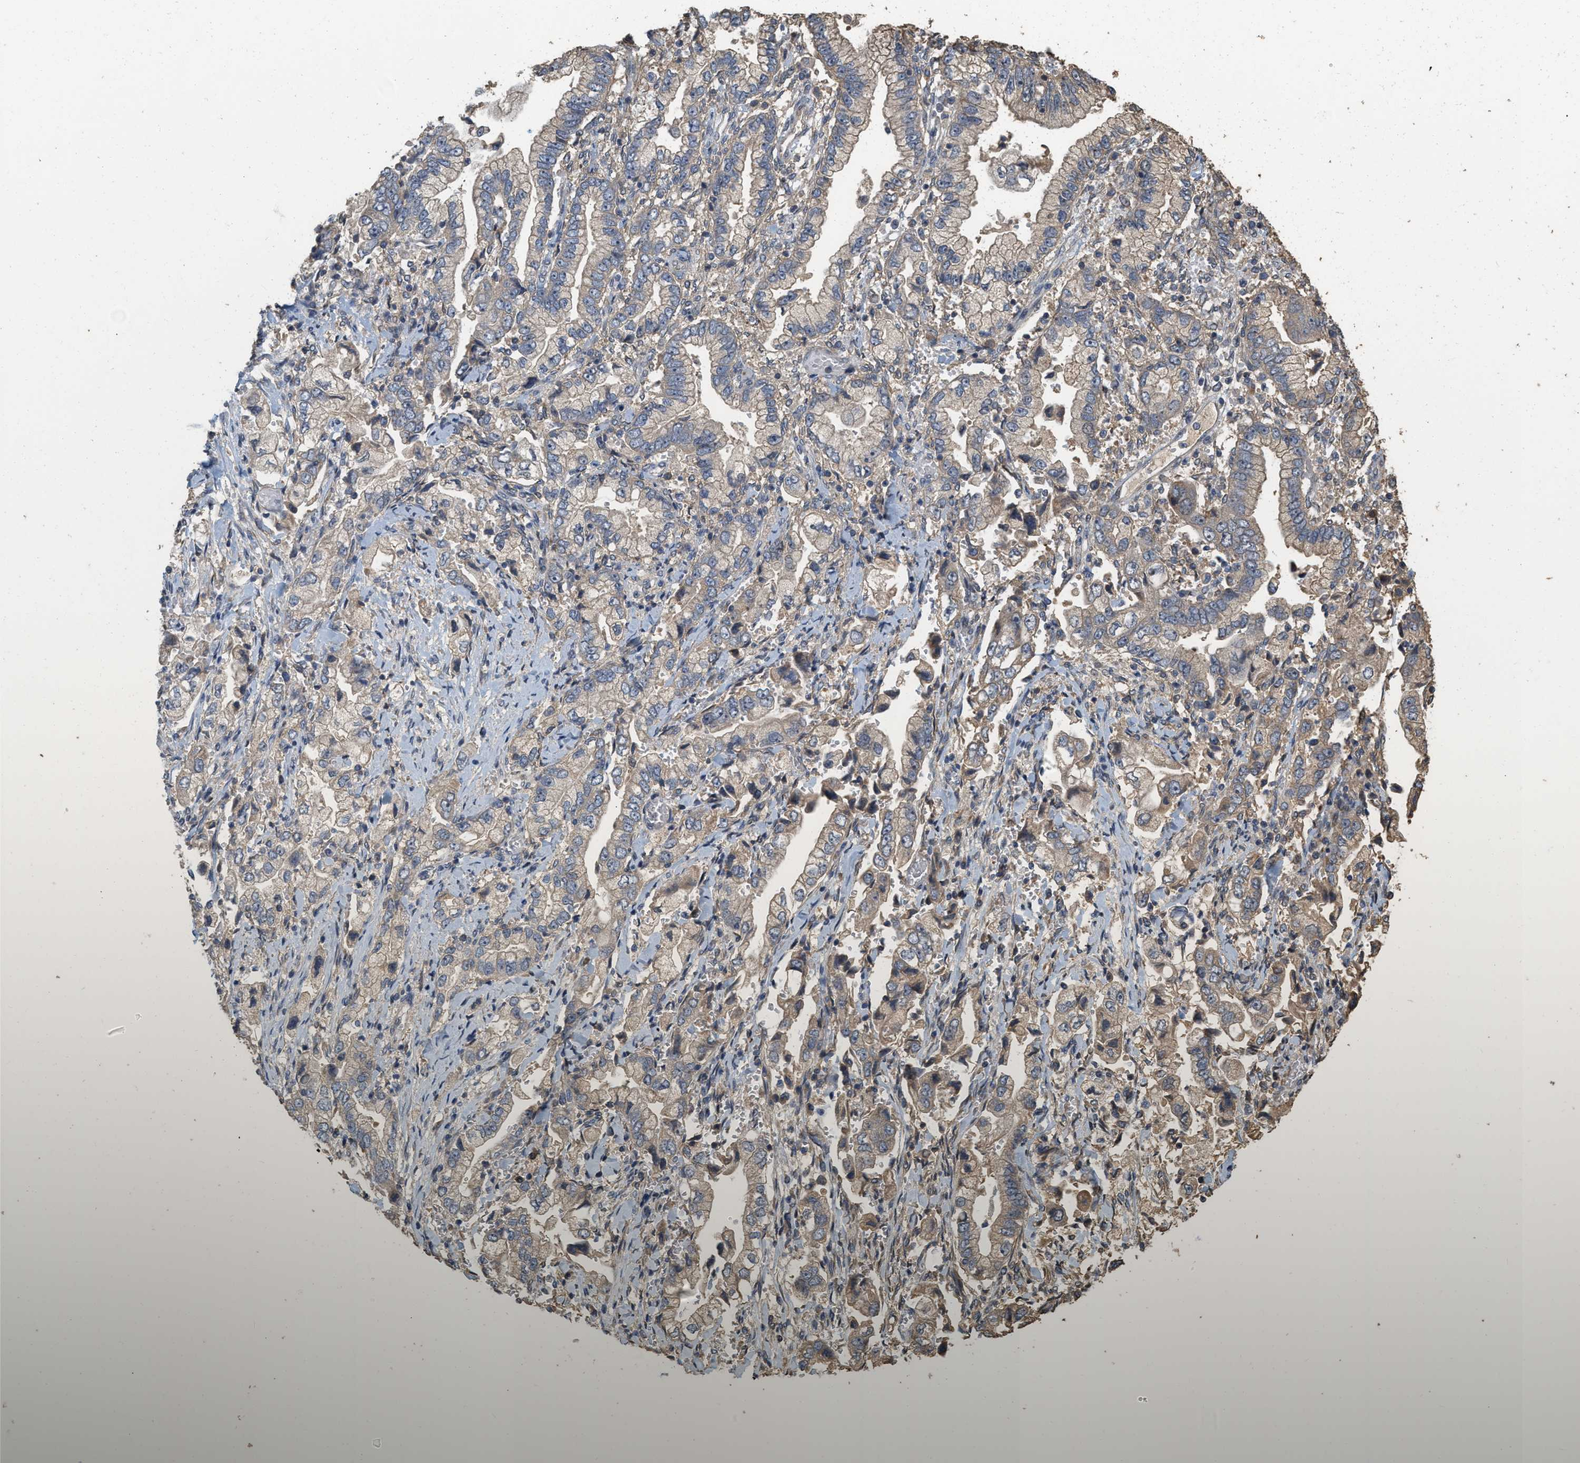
{"staining": {"intensity": "weak", "quantity": ">75%", "location": "cytoplasmic/membranous"}, "tissue": "stomach cancer", "cell_type": "Tumor cells", "image_type": "cancer", "snomed": [{"axis": "morphology", "description": "Normal tissue, NOS"}, {"axis": "morphology", "description": "Adenocarcinoma, NOS"}, {"axis": "topography", "description": "Stomach"}], "caption": "Brown immunohistochemical staining in human stomach adenocarcinoma displays weak cytoplasmic/membranous expression in approximately >75% of tumor cells.", "gene": "NCS1", "patient": {"sex": "male", "age": 62}}